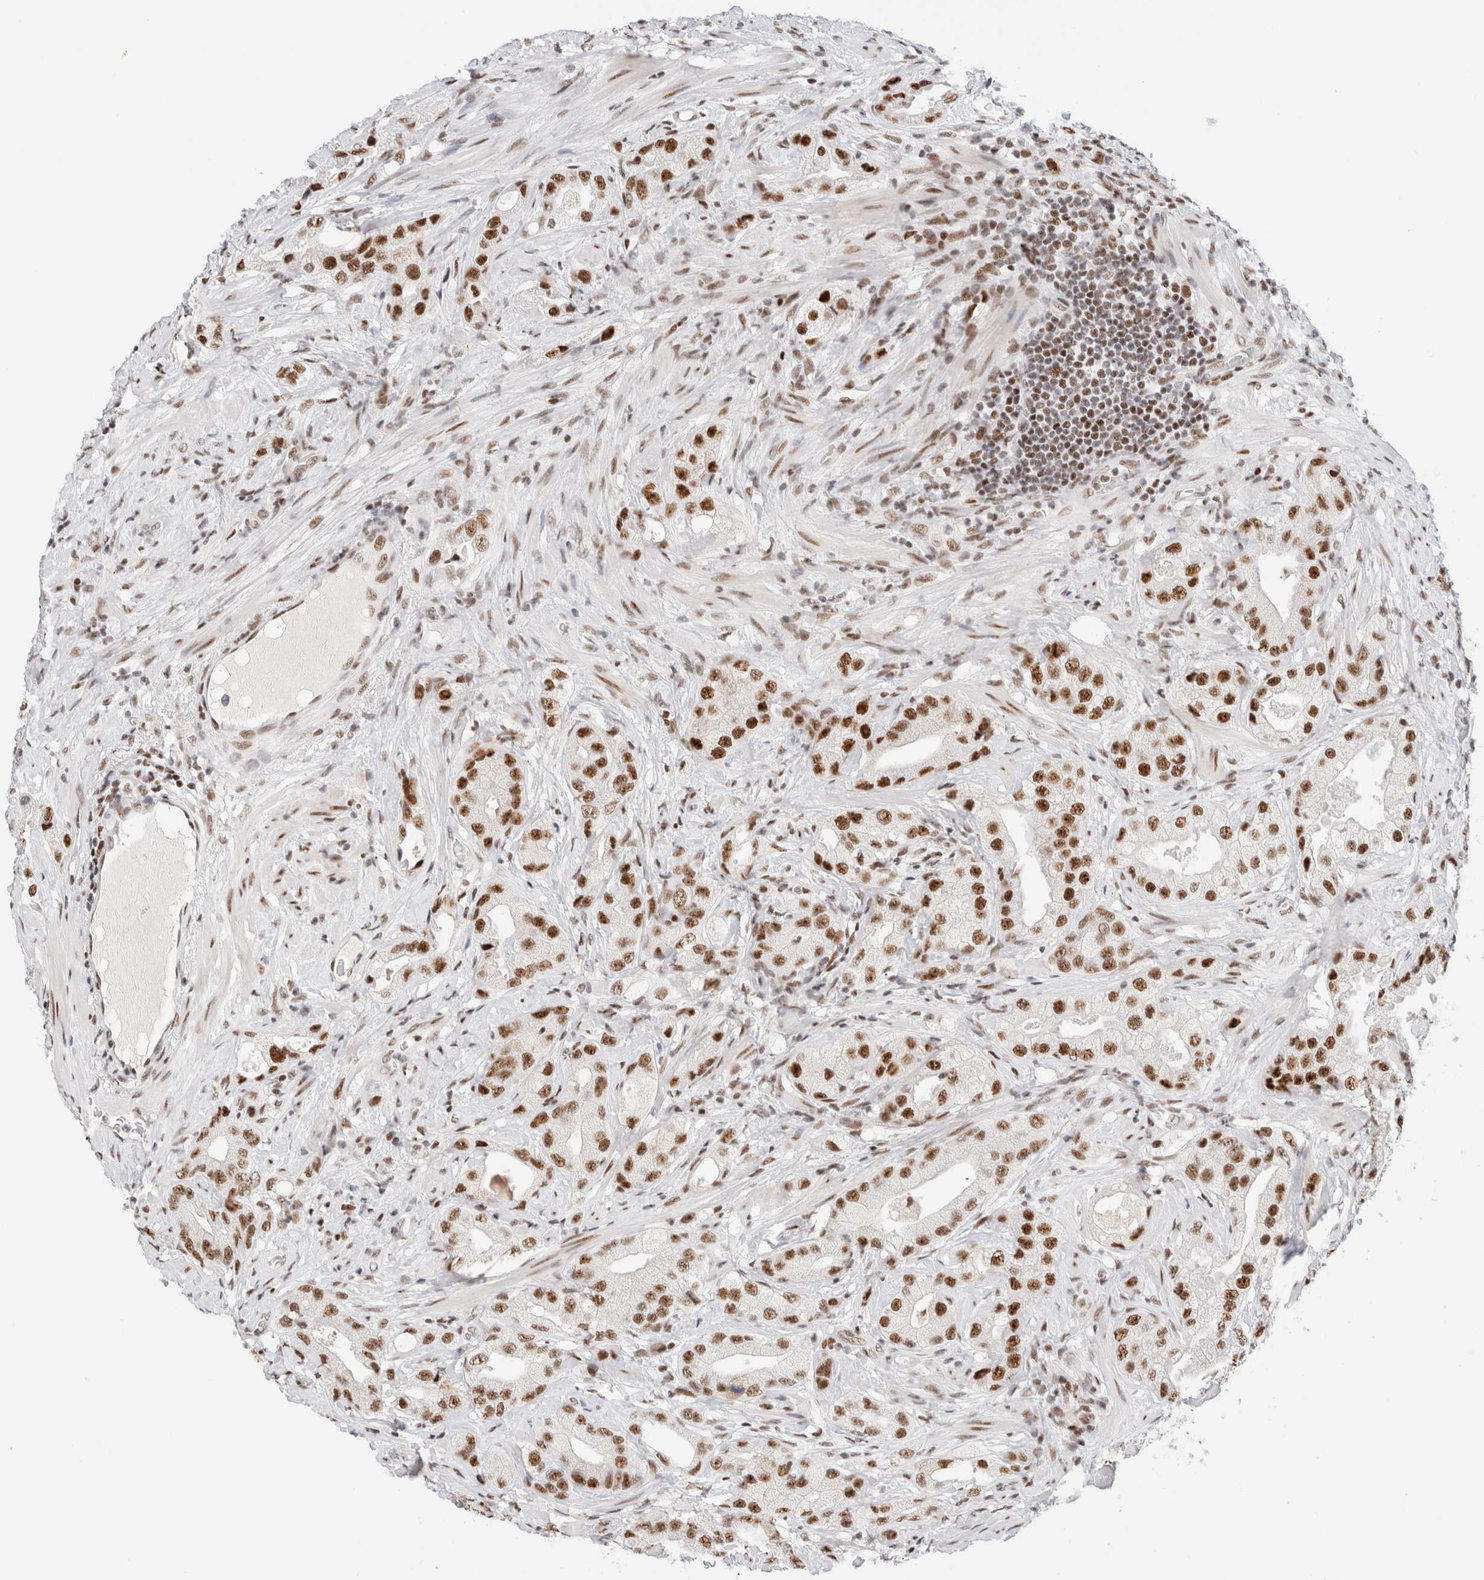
{"staining": {"intensity": "strong", "quantity": ">75%", "location": "nuclear"}, "tissue": "prostate cancer", "cell_type": "Tumor cells", "image_type": "cancer", "snomed": [{"axis": "morphology", "description": "Adenocarcinoma, High grade"}, {"axis": "topography", "description": "Prostate"}], "caption": "High-magnification brightfield microscopy of prostate cancer (adenocarcinoma (high-grade)) stained with DAB (brown) and counterstained with hematoxylin (blue). tumor cells exhibit strong nuclear expression is present in about>75% of cells. Nuclei are stained in blue.", "gene": "ZNF282", "patient": {"sex": "male", "age": 63}}